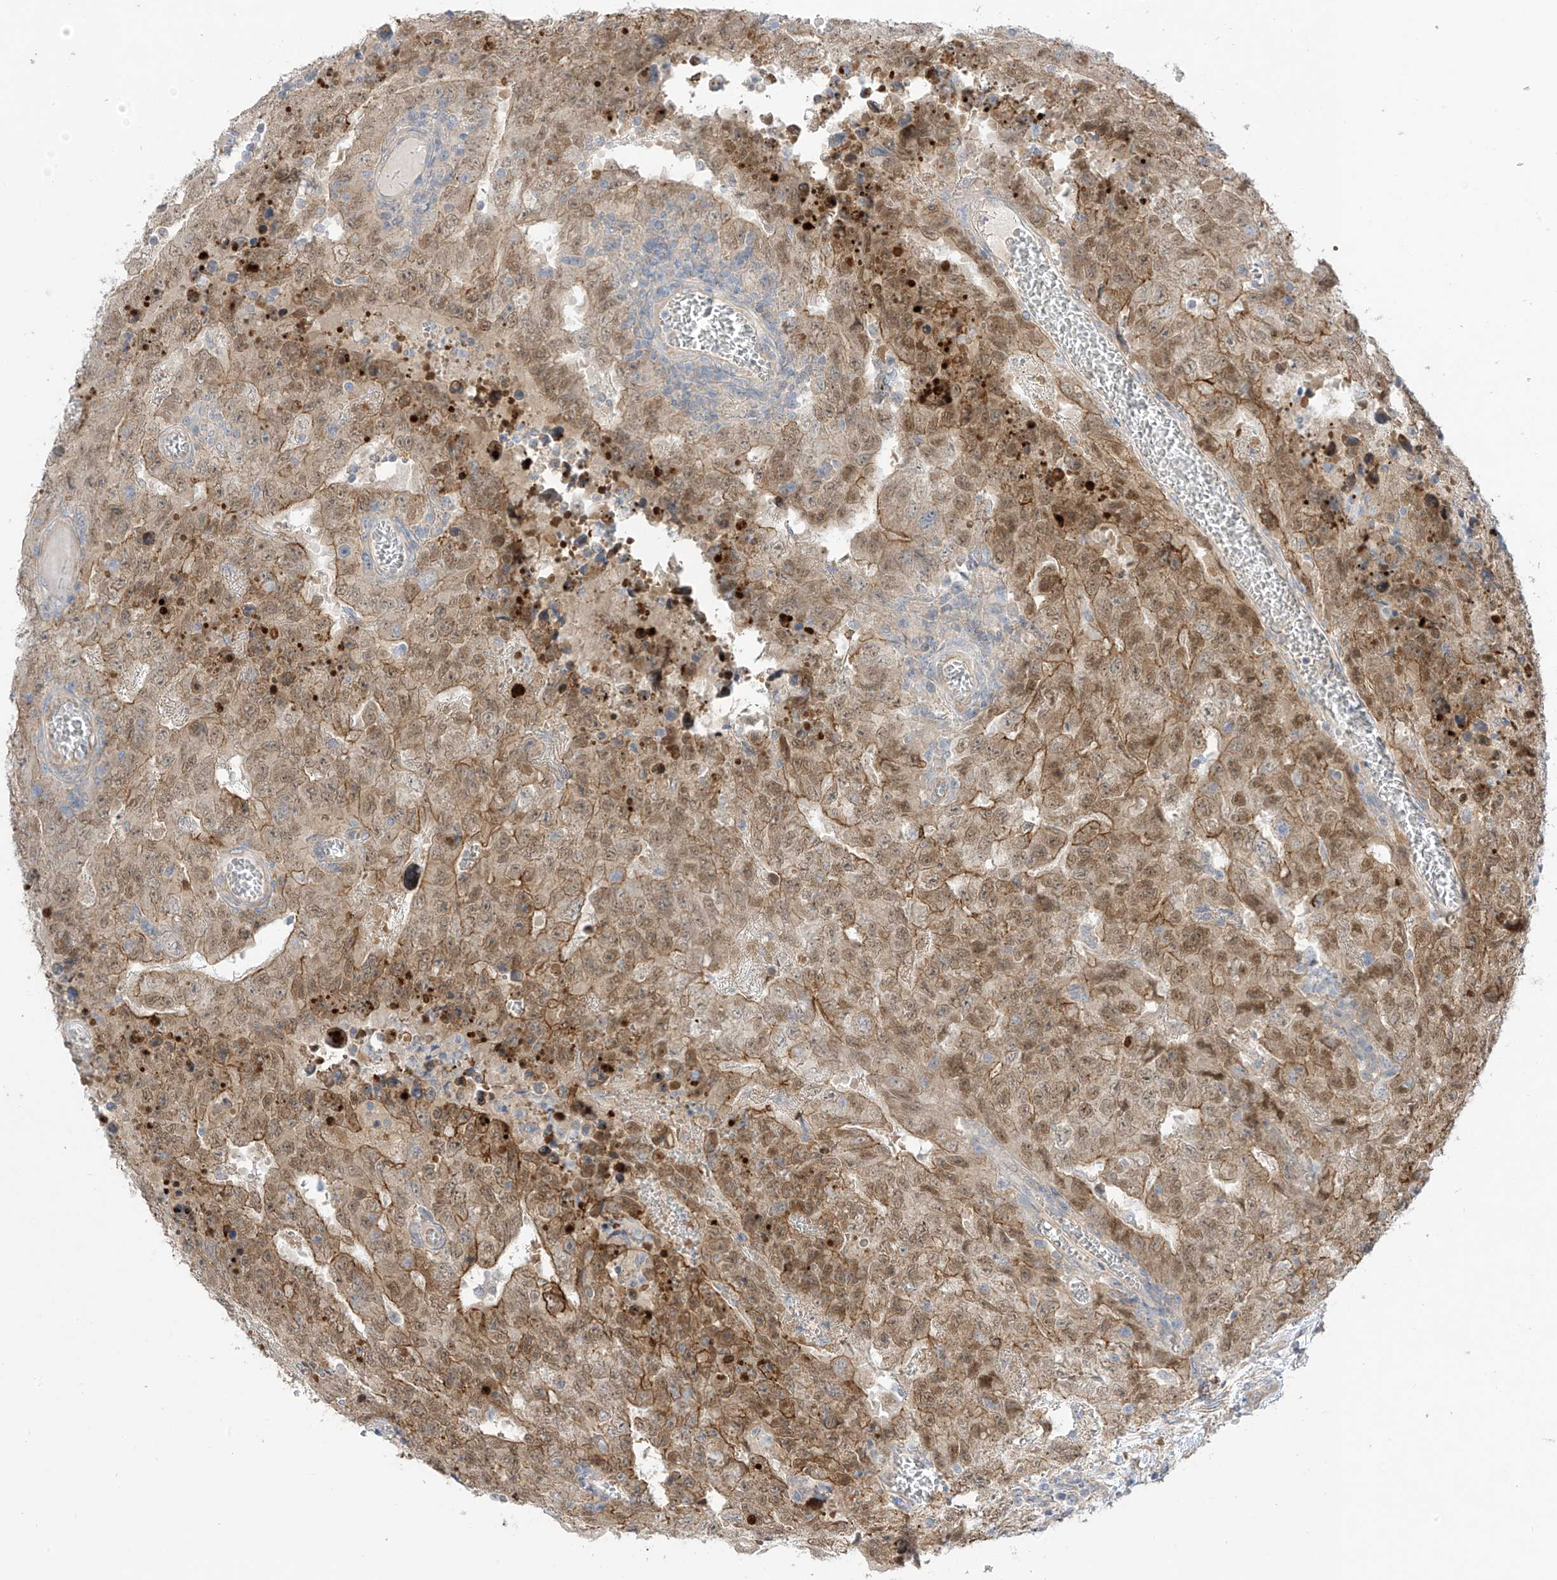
{"staining": {"intensity": "moderate", "quantity": ">75%", "location": "cytoplasmic/membranous"}, "tissue": "testis cancer", "cell_type": "Tumor cells", "image_type": "cancer", "snomed": [{"axis": "morphology", "description": "Carcinoma, Embryonal, NOS"}, {"axis": "topography", "description": "Testis"}], "caption": "Tumor cells reveal medium levels of moderate cytoplasmic/membranous staining in approximately >75% of cells in testis cancer.", "gene": "EIPR1", "patient": {"sex": "male", "age": 26}}